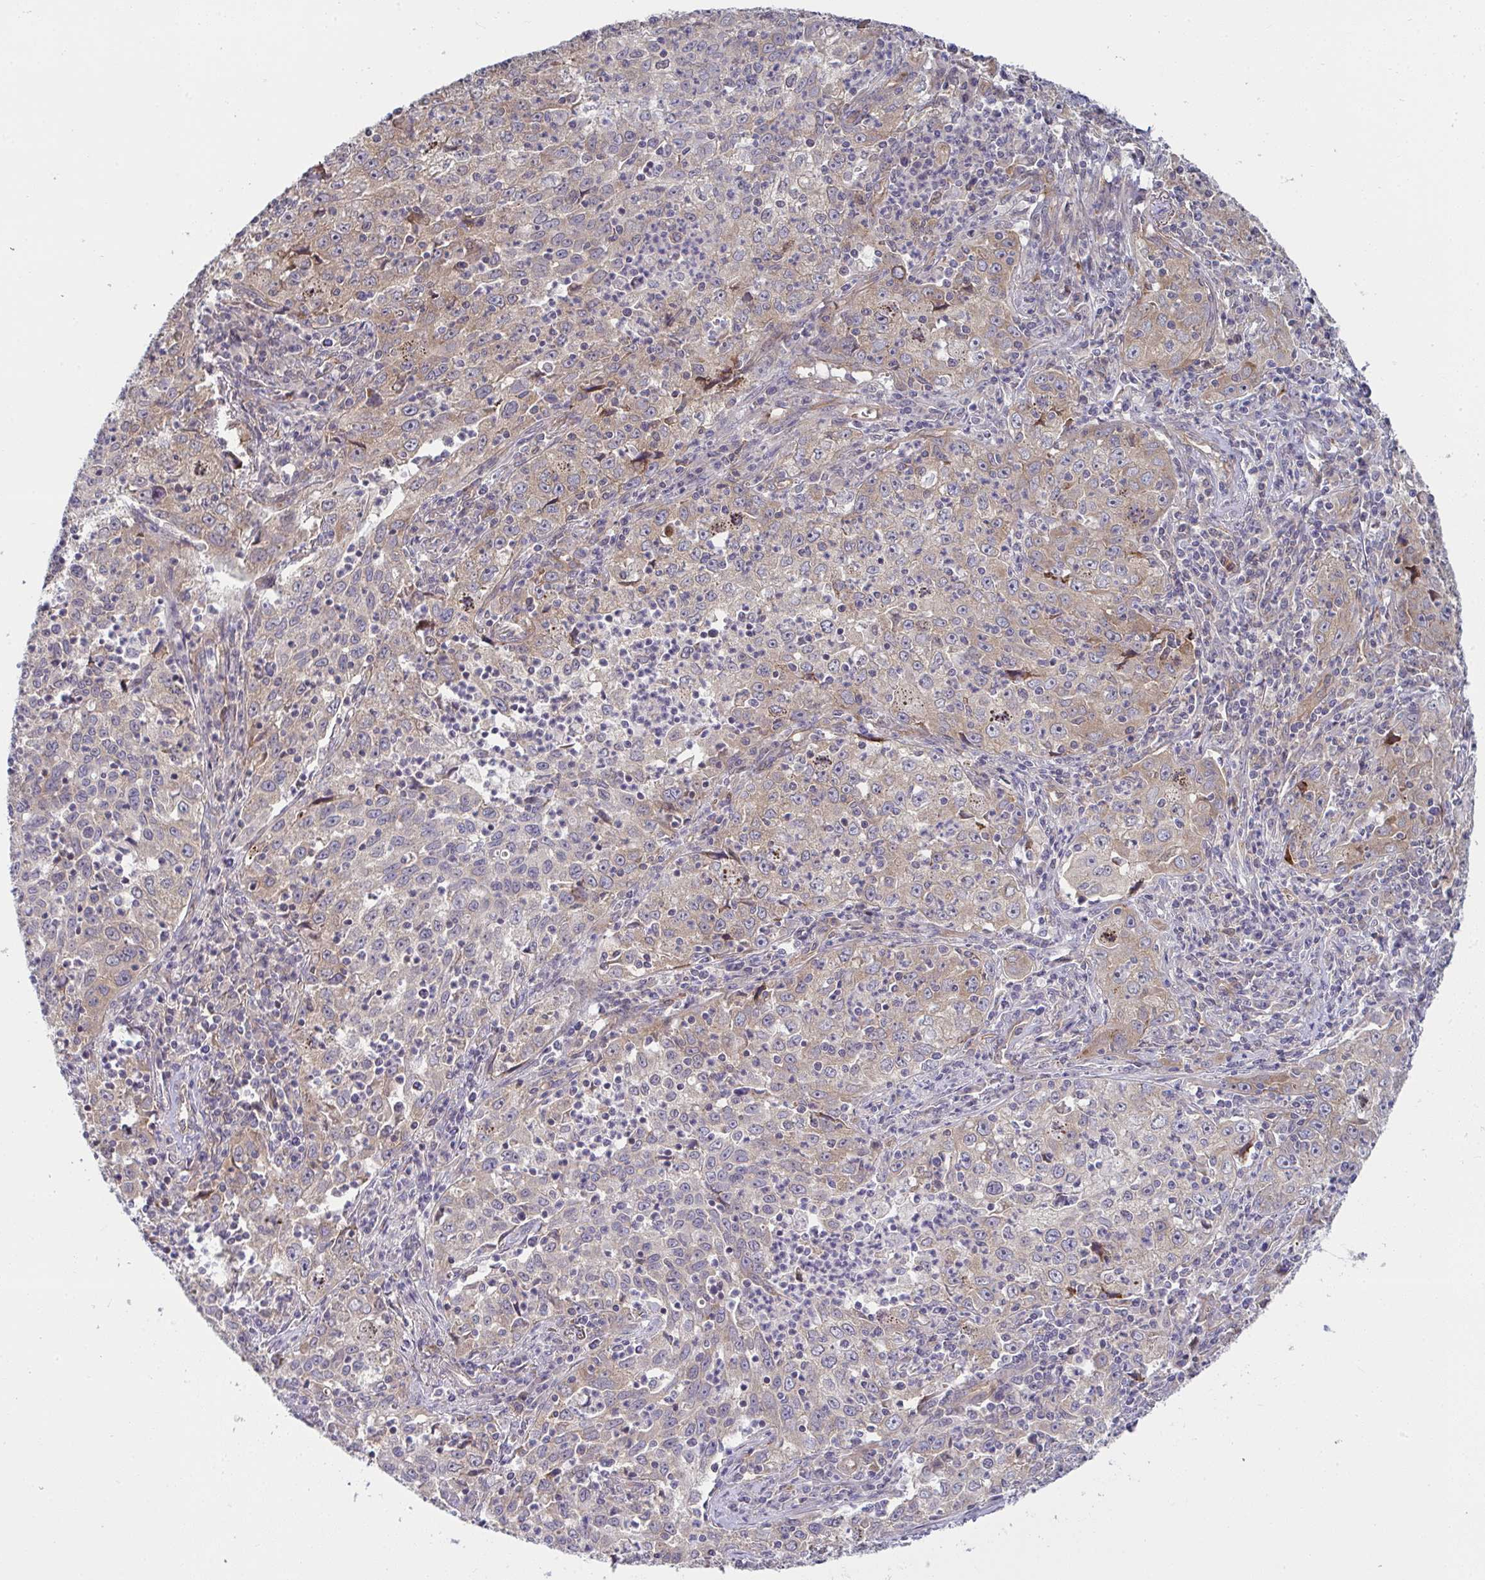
{"staining": {"intensity": "moderate", "quantity": "25%-75%", "location": "cytoplasmic/membranous"}, "tissue": "lung cancer", "cell_type": "Tumor cells", "image_type": "cancer", "snomed": [{"axis": "morphology", "description": "Squamous cell carcinoma, NOS"}, {"axis": "topography", "description": "Lung"}], "caption": "Immunohistochemical staining of human lung squamous cell carcinoma displays moderate cytoplasmic/membranous protein staining in about 25%-75% of tumor cells. The staining was performed using DAB, with brown indicating positive protein expression. Nuclei are stained blue with hematoxylin.", "gene": "CASP9", "patient": {"sex": "male", "age": 71}}